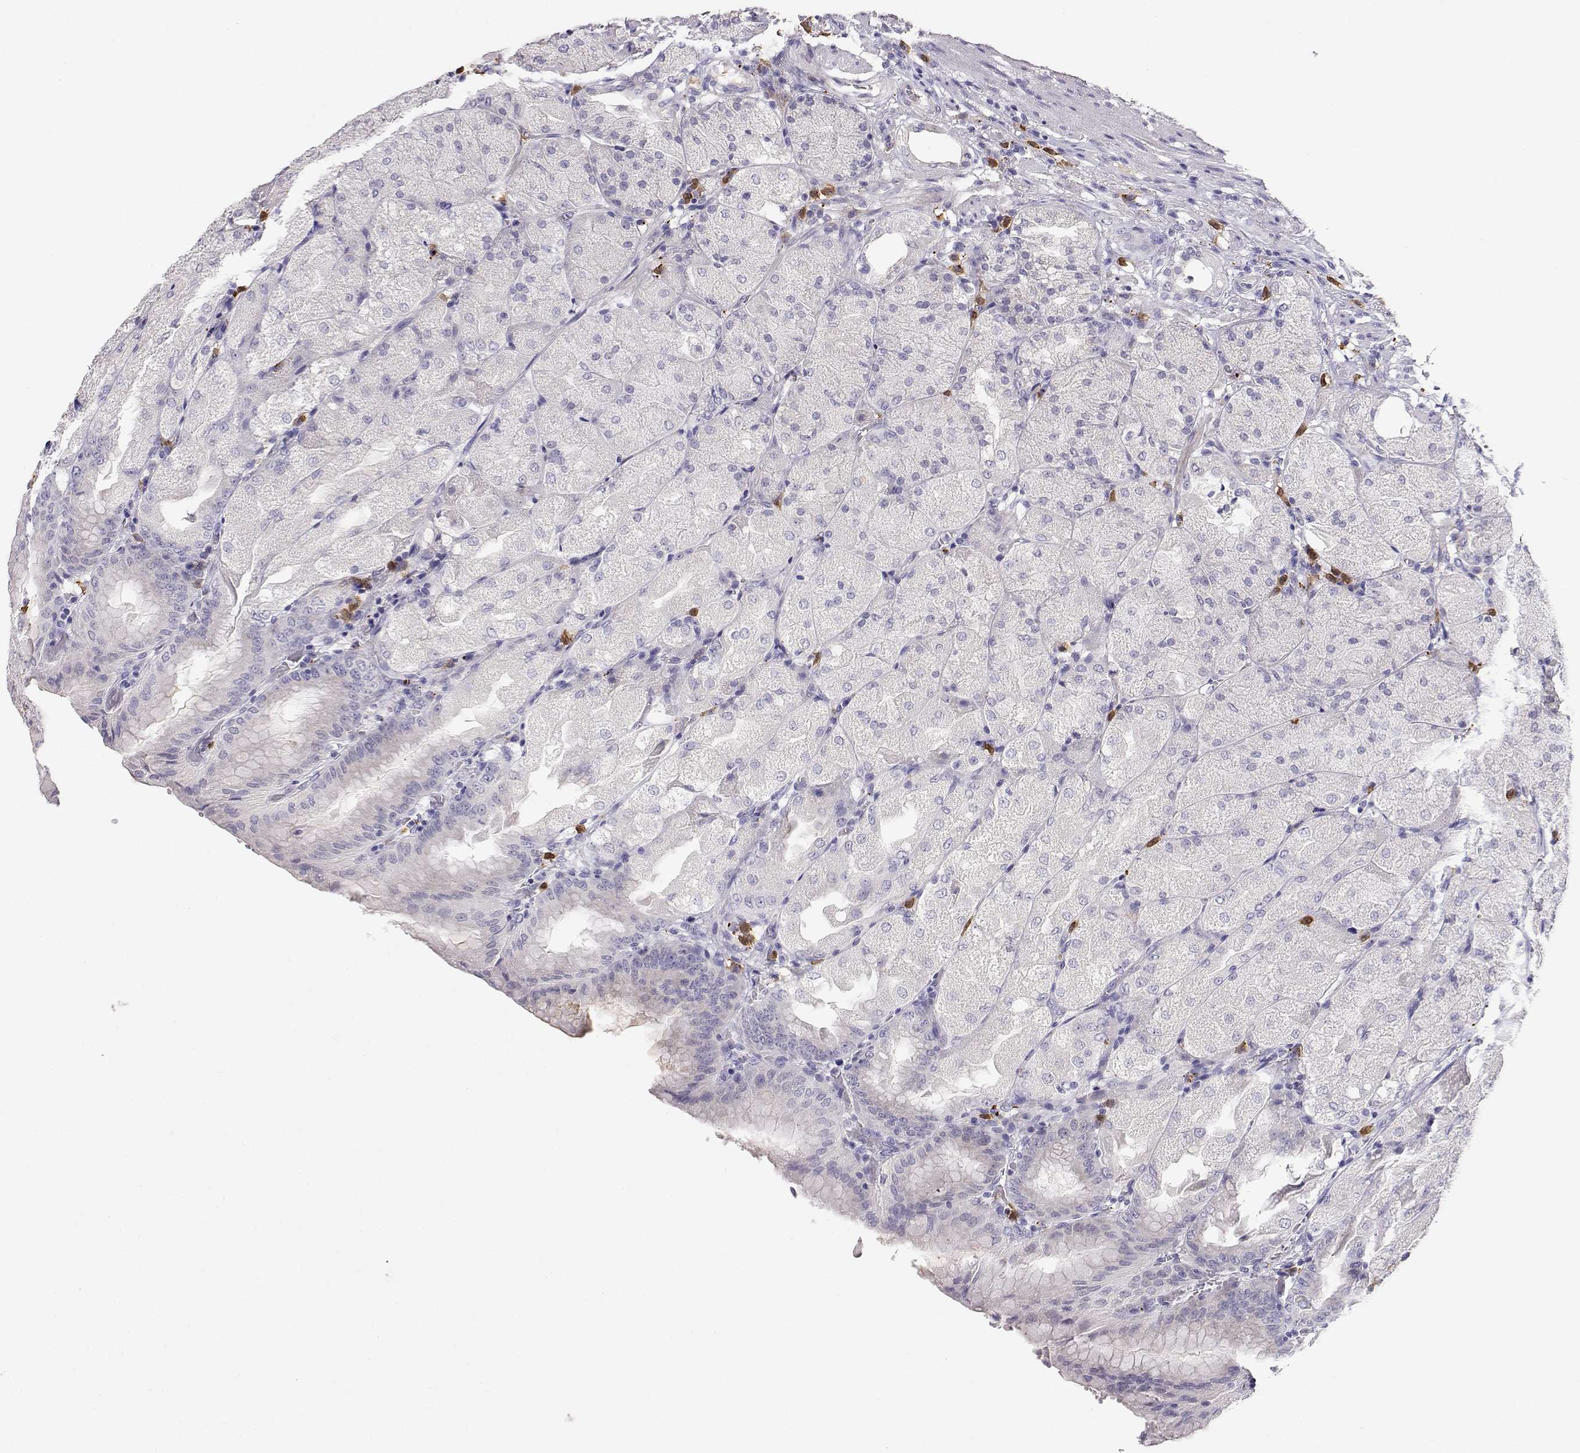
{"staining": {"intensity": "negative", "quantity": "none", "location": "none"}, "tissue": "stomach", "cell_type": "Glandular cells", "image_type": "normal", "snomed": [{"axis": "morphology", "description": "Normal tissue, NOS"}, {"axis": "topography", "description": "Stomach, upper"}, {"axis": "topography", "description": "Stomach"}, {"axis": "topography", "description": "Stomach, lower"}], "caption": "DAB (3,3'-diaminobenzidine) immunohistochemical staining of benign human stomach reveals no significant positivity in glandular cells. (DAB (3,3'-diaminobenzidine) immunohistochemistry with hematoxylin counter stain).", "gene": "CDHR1", "patient": {"sex": "male", "age": 62}}